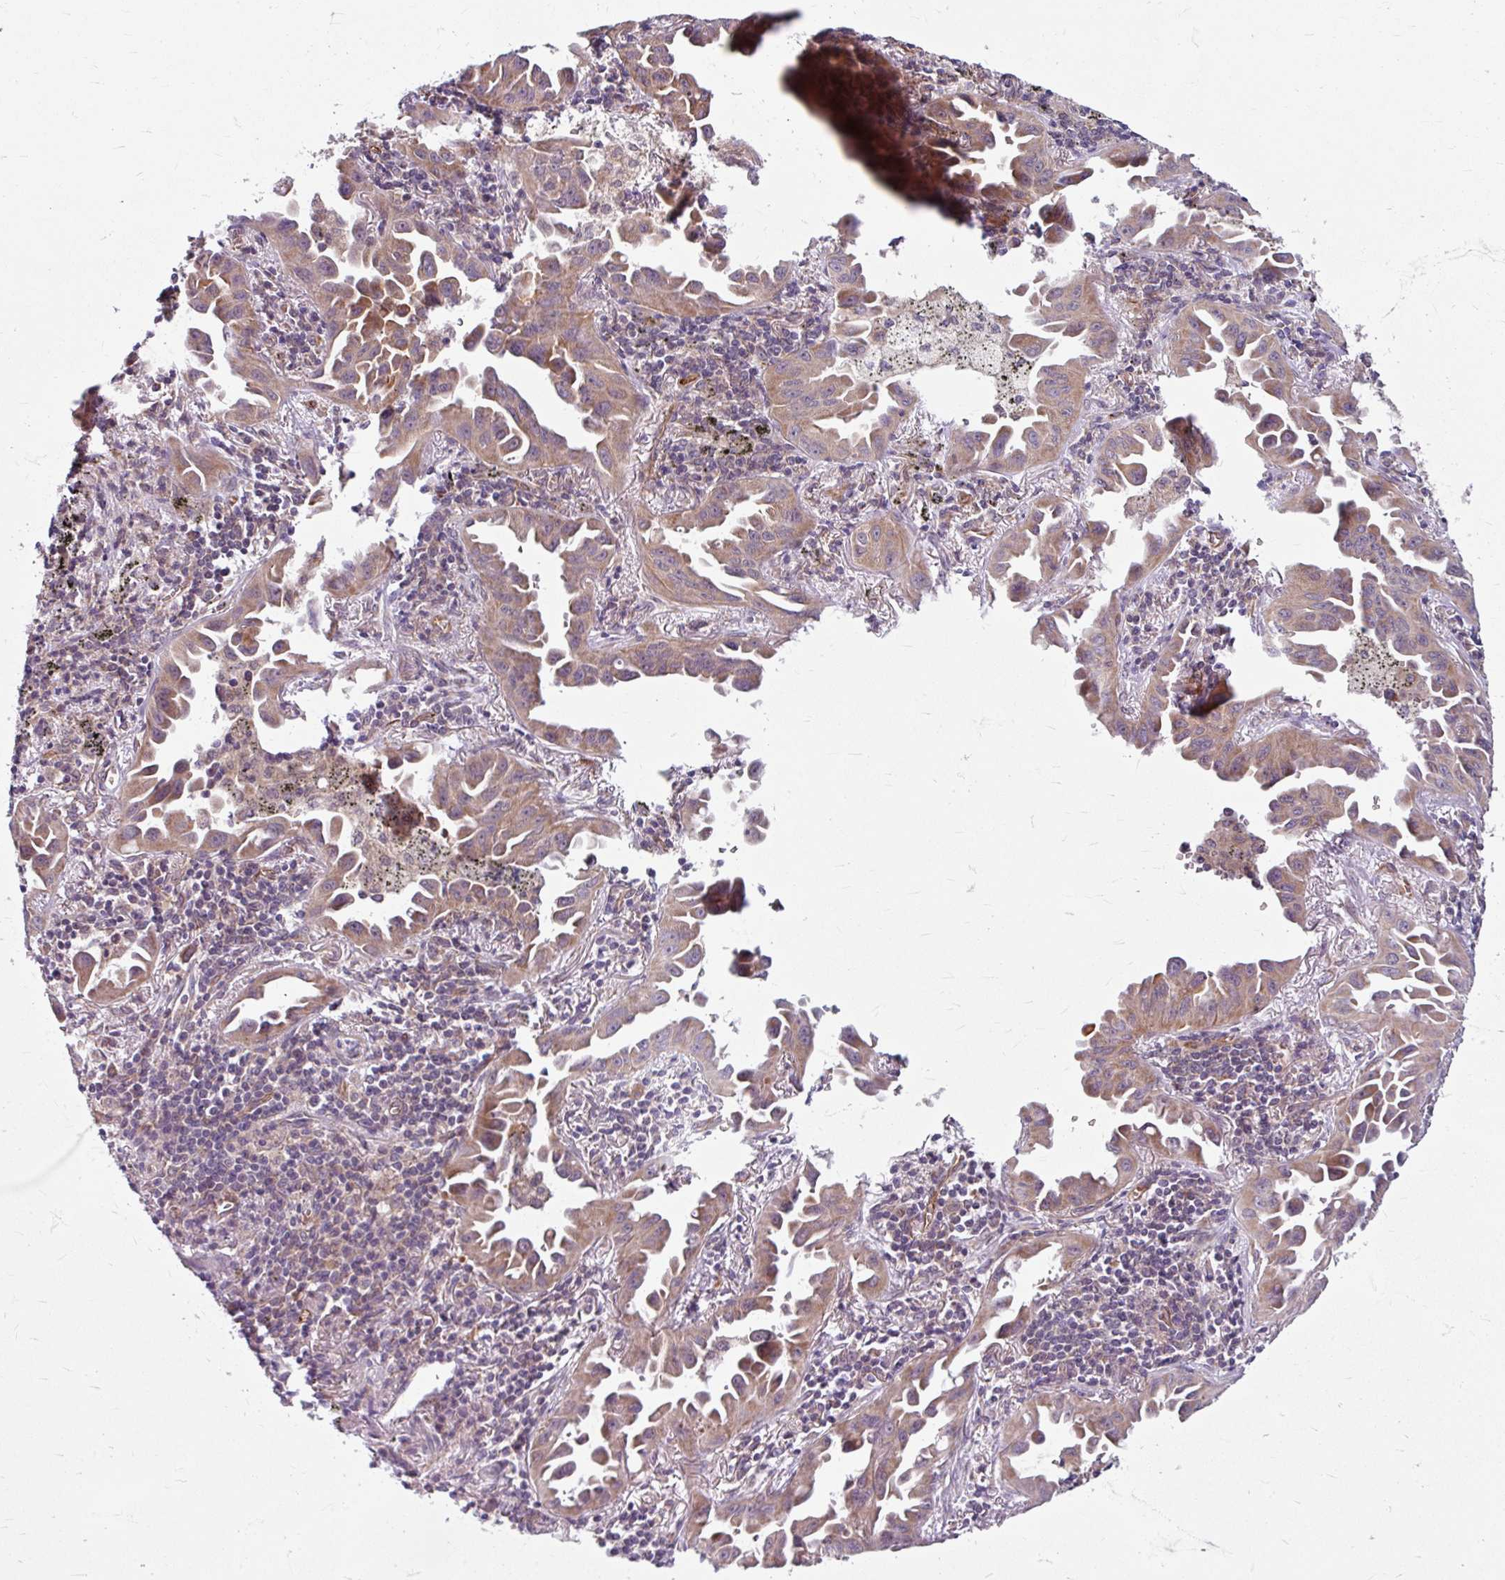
{"staining": {"intensity": "moderate", "quantity": ">75%", "location": "cytoplasmic/membranous"}, "tissue": "lung cancer", "cell_type": "Tumor cells", "image_type": "cancer", "snomed": [{"axis": "morphology", "description": "Adenocarcinoma, NOS"}, {"axis": "topography", "description": "Lung"}], "caption": "DAB (3,3'-diaminobenzidine) immunohistochemical staining of human adenocarcinoma (lung) shows moderate cytoplasmic/membranous protein expression in about >75% of tumor cells.", "gene": "DAAM2", "patient": {"sex": "male", "age": 68}}